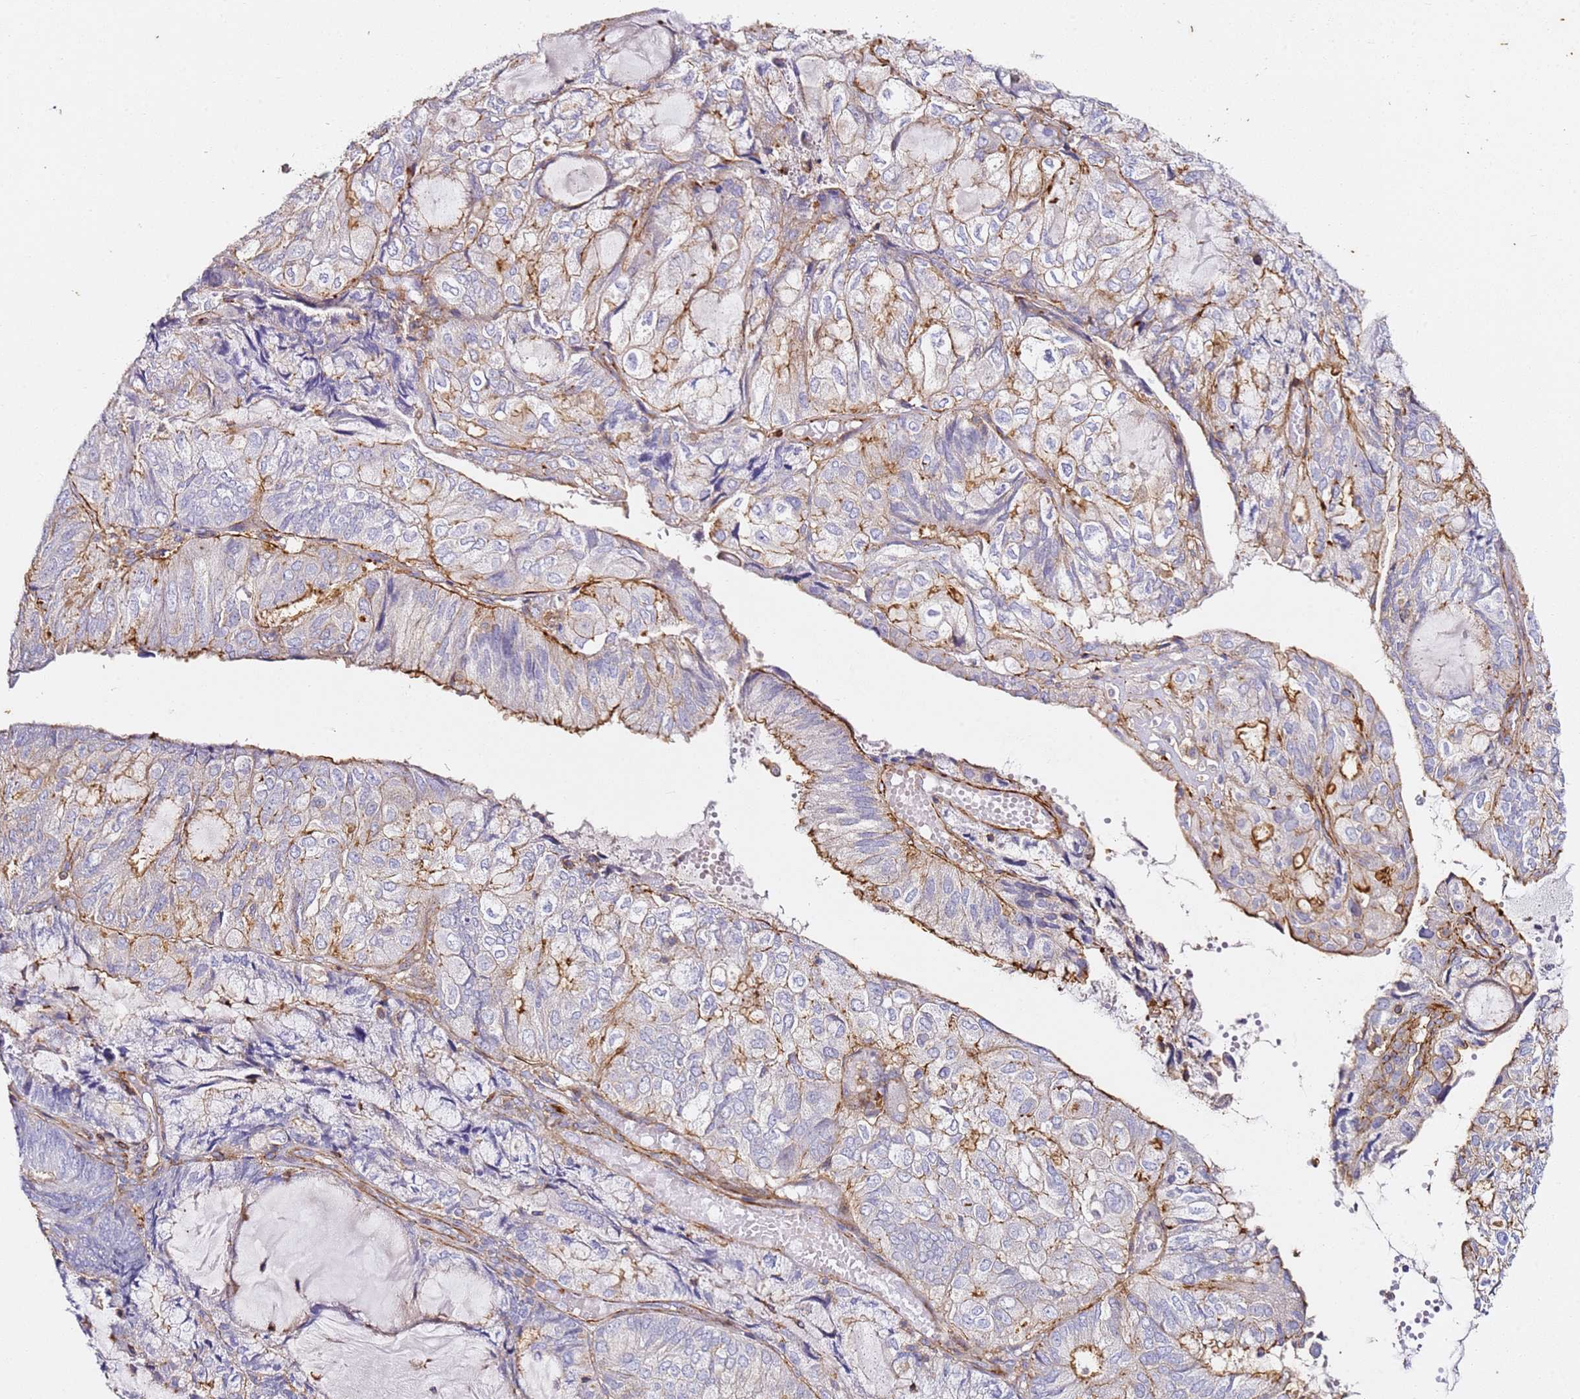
{"staining": {"intensity": "moderate", "quantity": "<25%", "location": "cytoplasmic/membranous"}, "tissue": "endometrial cancer", "cell_type": "Tumor cells", "image_type": "cancer", "snomed": [{"axis": "morphology", "description": "Adenocarcinoma, NOS"}, {"axis": "topography", "description": "Endometrium"}], "caption": "IHC of endometrial adenocarcinoma displays low levels of moderate cytoplasmic/membranous staining in about <25% of tumor cells.", "gene": "ZNF671", "patient": {"sex": "female", "age": 81}}